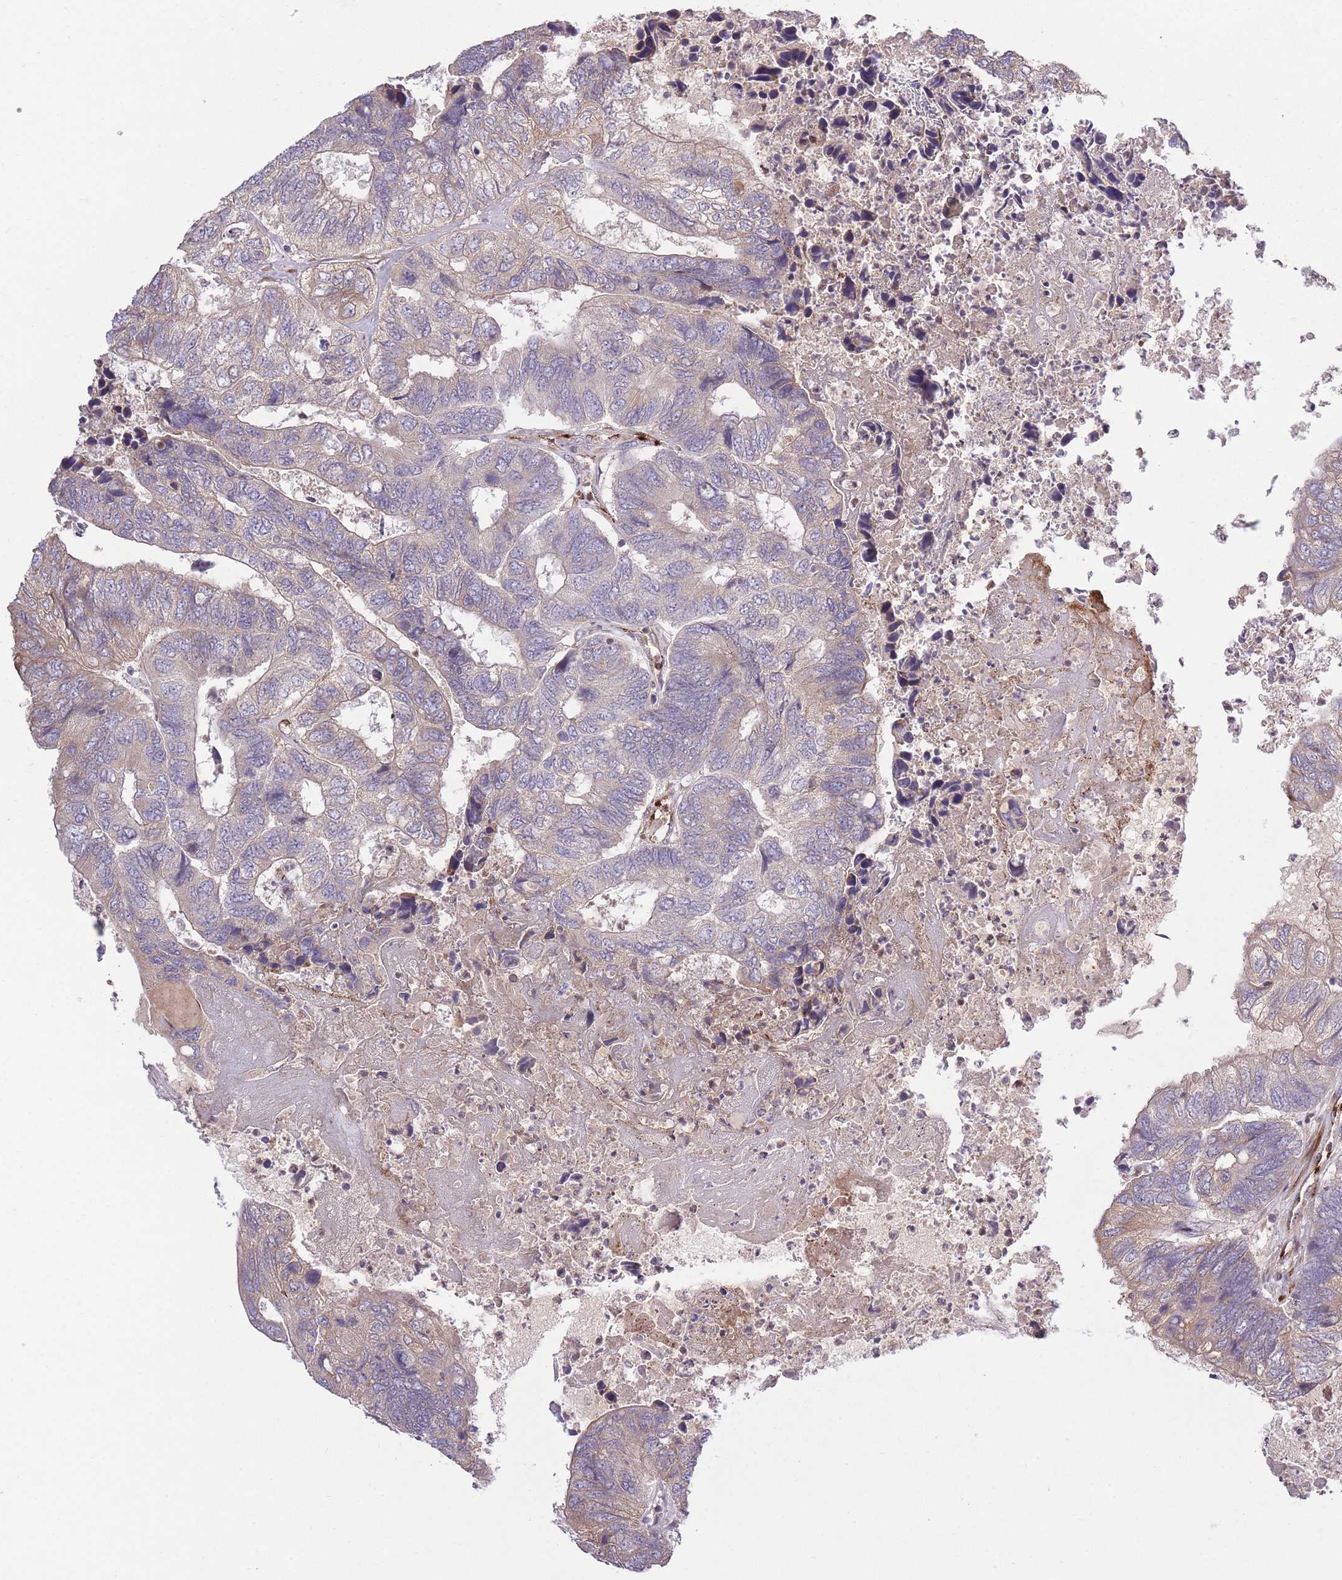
{"staining": {"intensity": "negative", "quantity": "none", "location": "none"}, "tissue": "colorectal cancer", "cell_type": "Tumor cells", "image_type": "cancer", "snomed": [{"axis": "morphology", "description": "Adenocarcinoma, NOS"}, {"axis": "topography", "description": "Colon"}], "caption": "The immunohistochemistry image has no significant positivity in tumor cells of colorectal cancer tissue.", "gene": "CISH", "patient": {"sex": "female", "age": 67}}